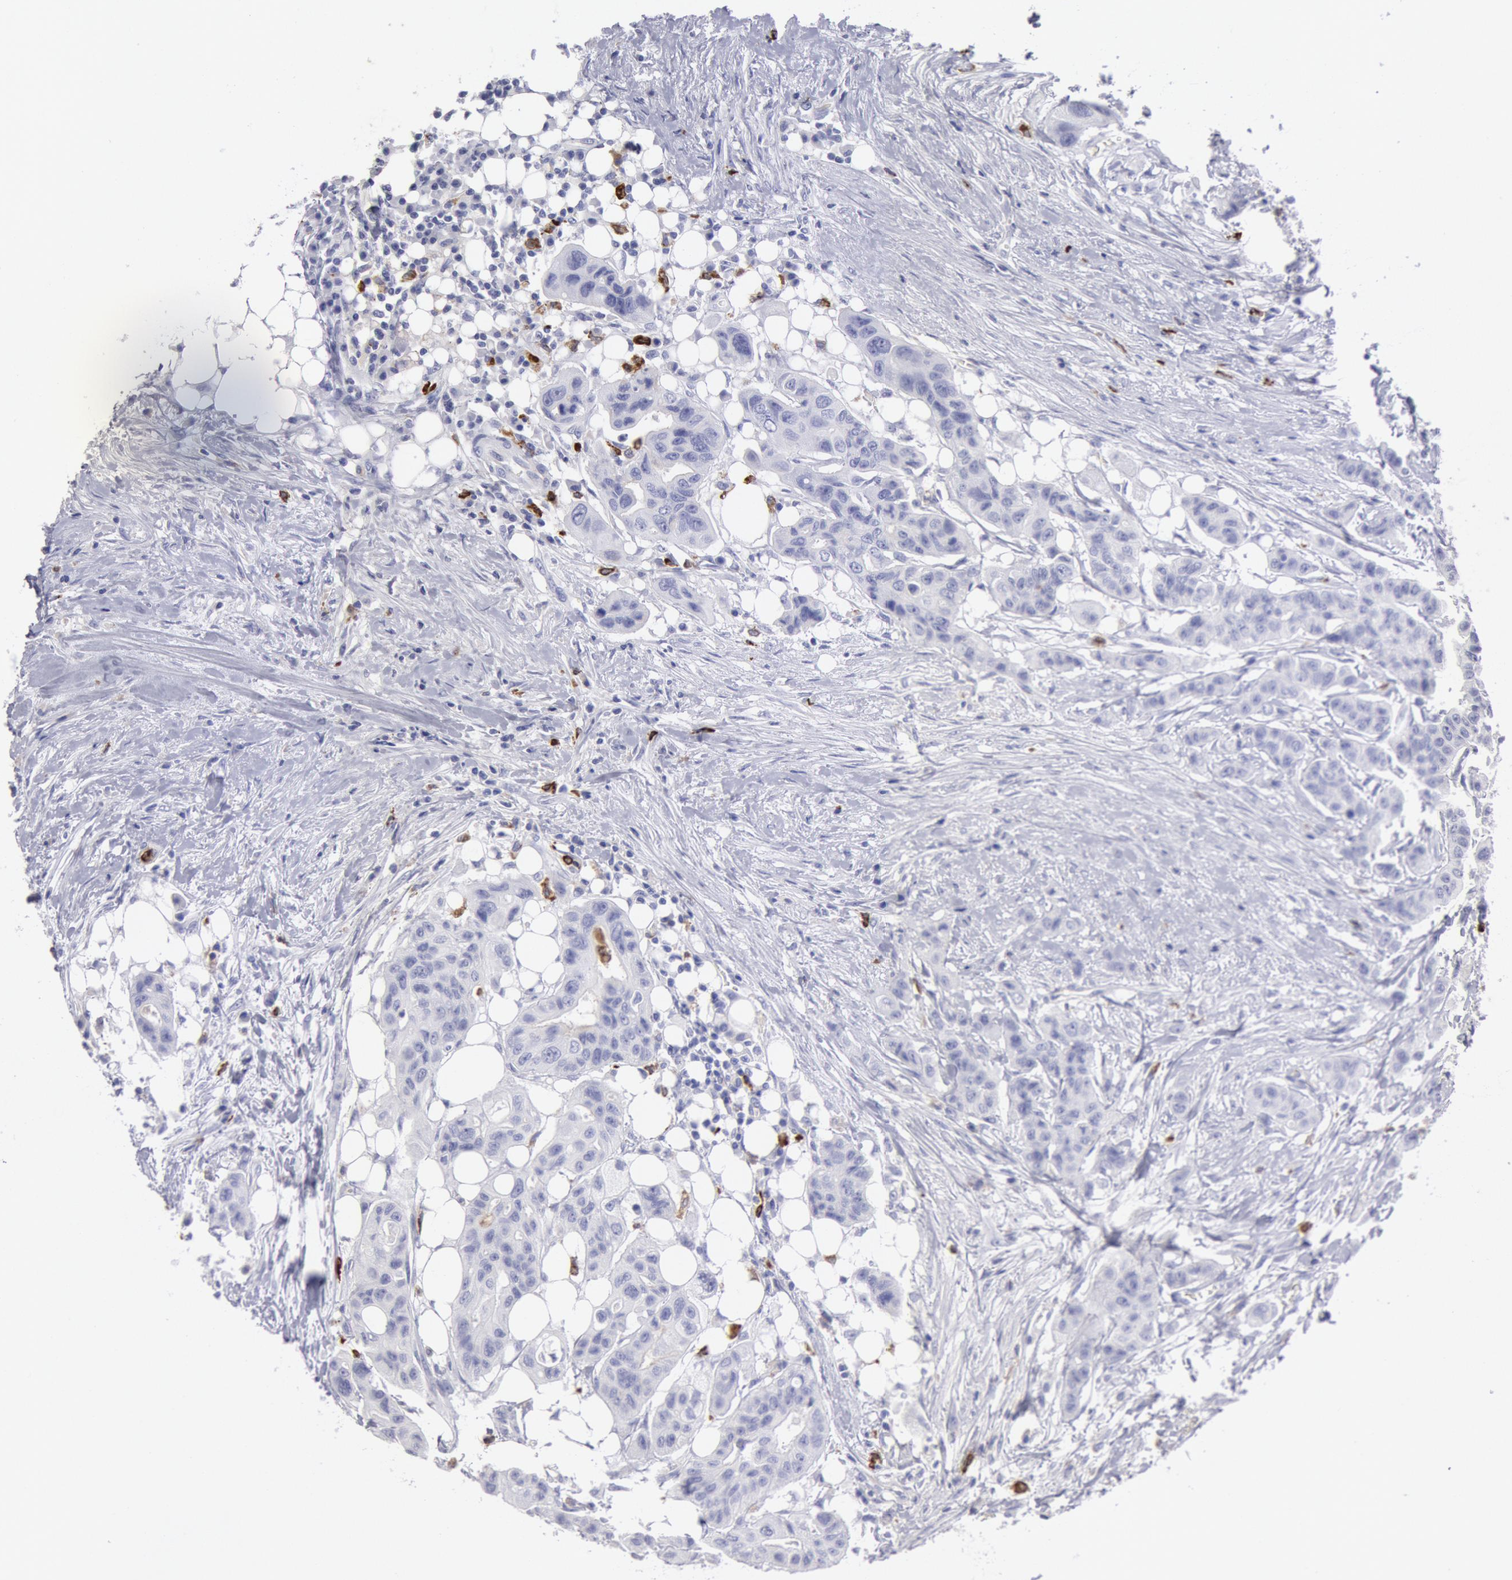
{"staining": {"intensity": "negative", "quantity": "none", "location": "none"}, "tissue": "colorectal cancer", "cell_type": "Tumor cells", "image_type": "cancer", "snomed": [{"axis": "morphology", "description": "Adenocarcinoma, NOS"}, {"axis": "topography", "description": "Colon"}], "caption": "This is an IHC histopathology image of colorectal cancer (adenocarcinoma). There is no expression in tumor cells.", "gene": "FCN1", "patient": {"sex": "female", "age": 70}}